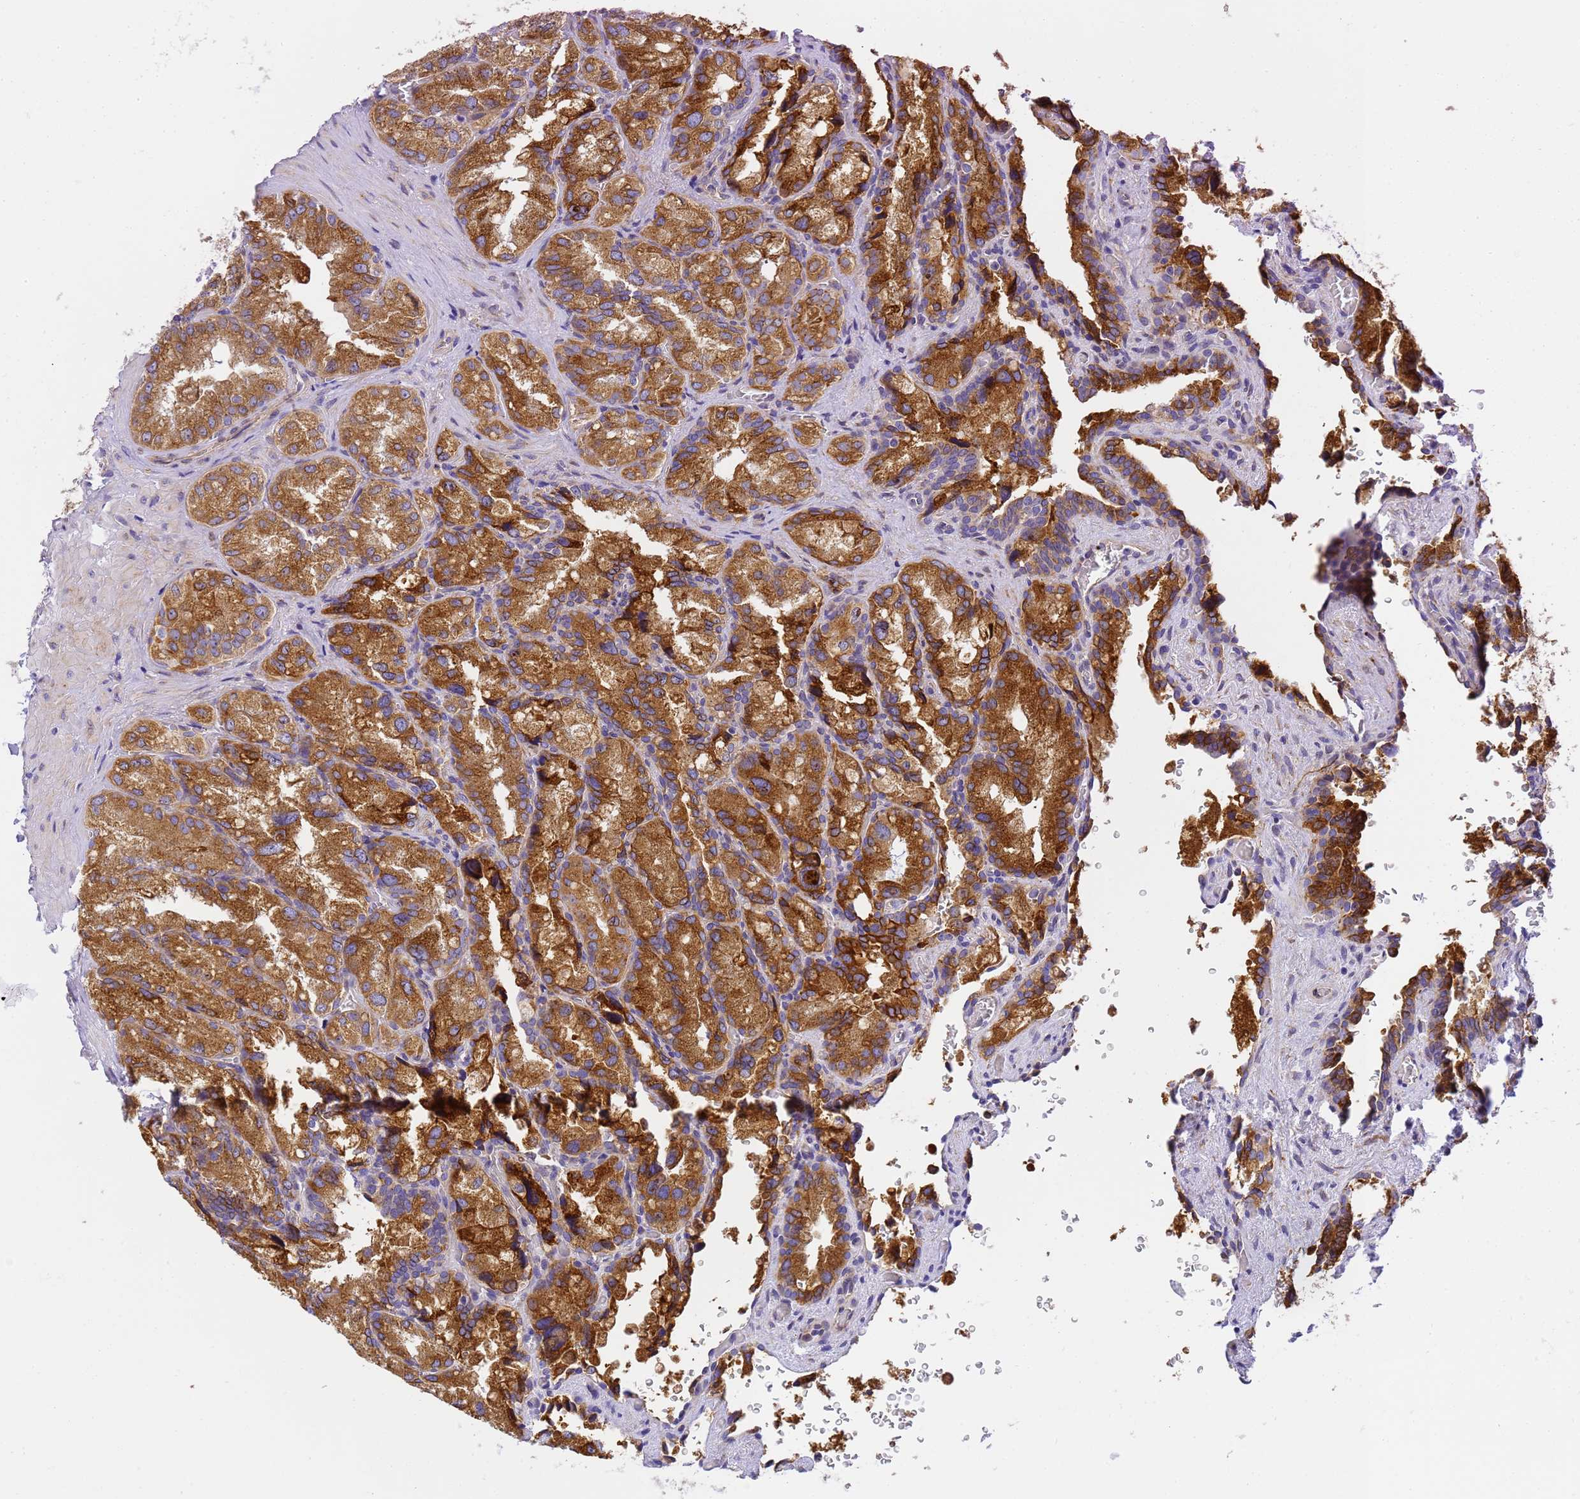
{"staining": {"intensity": "strong", "quantity": ">75%", "location": "cytoplasmic/membranous"}, "tissue": "seminal vesicle", "cell_type": "Glandular cells", "image_type": "normal", "snomed": [{"axis": "morphology", "description": "Normal tissue, NOS"}, {"axis": "topography", "description": "Seminal veicle"}], "caption": "Protein analysis of benign seminal vesicle reveals strong cytoplasmic/membranous positivity in approximately >75% of glandular cells. (brown staining indicates protein expression, while blue staining denotes nuclei).", "gene": "RHBDD3", "patient": {"sex": "male", "age": 62}}